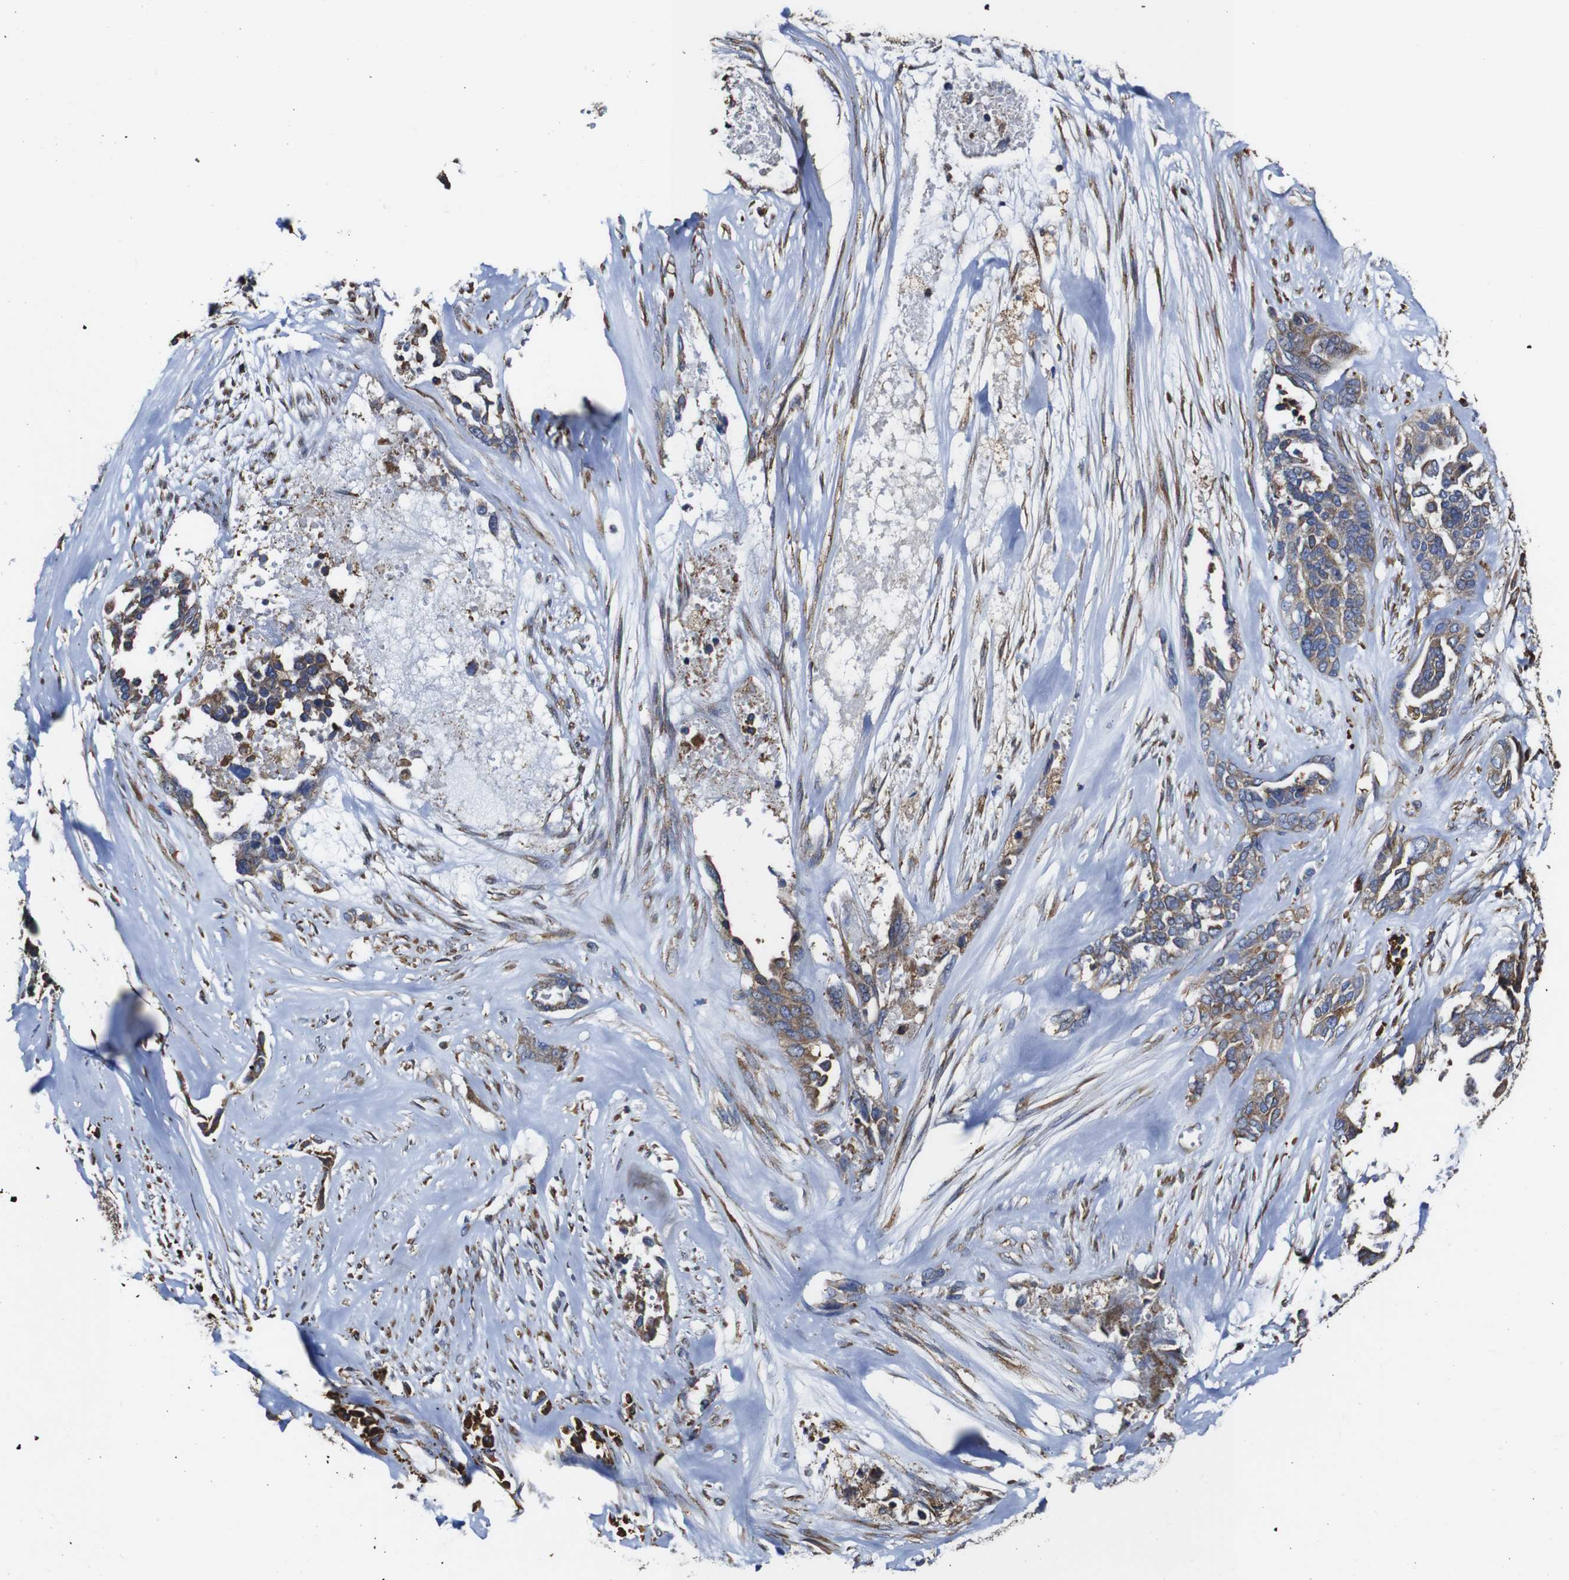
{"staining": {"intensity": "moderate", "quantity": ">75%", "location": "cytoplasmic/membranous"}, "tissue": "ovarian cancer", "cell_type": "Tumor cells", "image_type": "cancer", "snomed": [{"axis": "morphology", "description": "Cystadenocarcinoma, serous, NOS"}, {"axis": "topography", "description": "Ovary"}], "caption": "Brown immunohistochemical staining in ovarian cancer (serous cystadenocarcinoma) displays moderate cytoplasmic/membranous expression in approximately >75% of tumor cells.", "gene": "PPIB", "patient": {"sex": "female", "age": 44}}